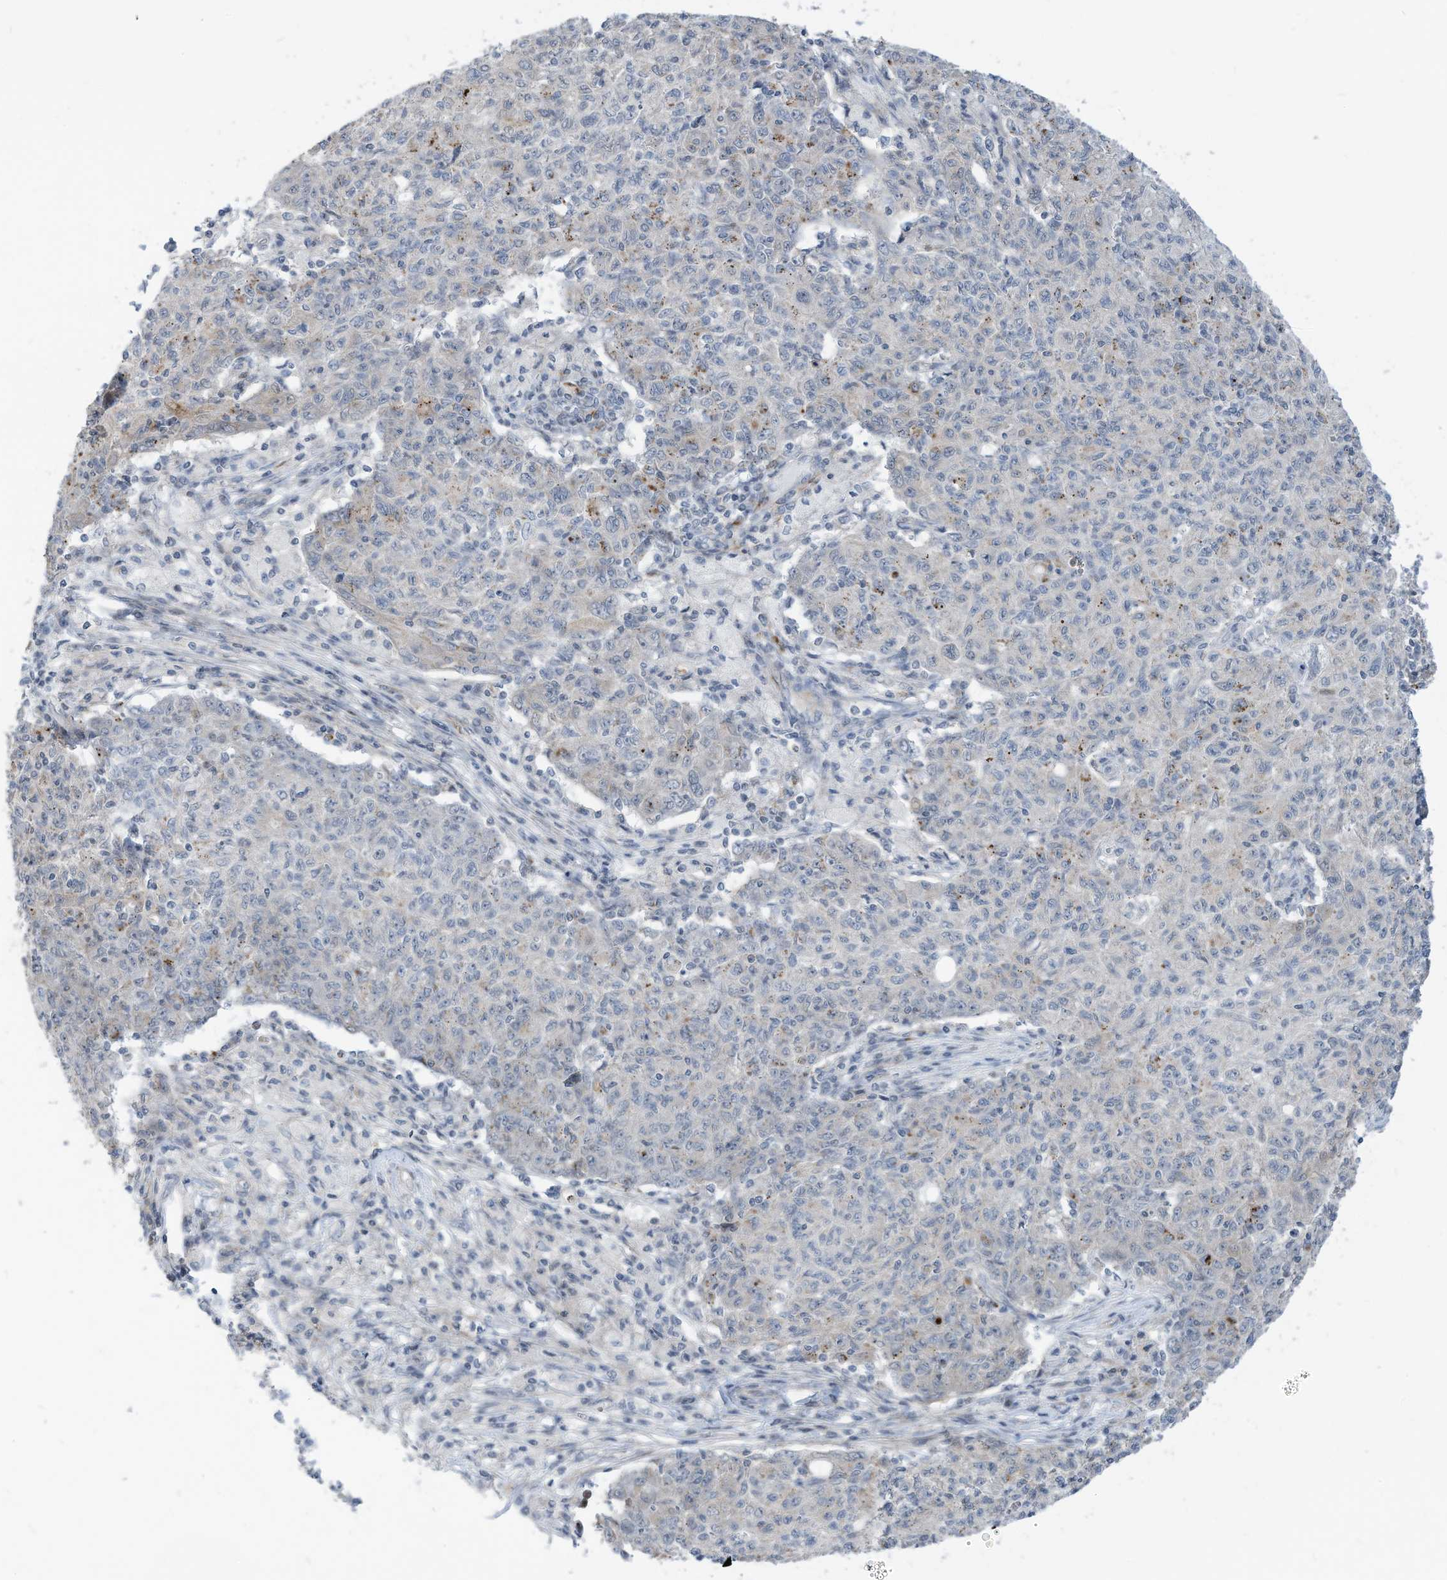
{"staining": {"intensity": "negative", "quantity": "none", "location": "none"}, "tissue": "ovarian cancer", "cell_type": "Tumor cells", "image_type": "cancer", "snomed": [{"axis": "morphology", "description": "Carcinoma, endometroid"}, {"axis": "topography", "description": "Ovary"}], "caption": "This is an immunohistochemistry (IHC) micrograph of ovarian cancer (endometroid carcinoma). There is no staining in tumor cells.", "gene": "GPATCH3", "patient": {"sex": "female", "age": 42}}